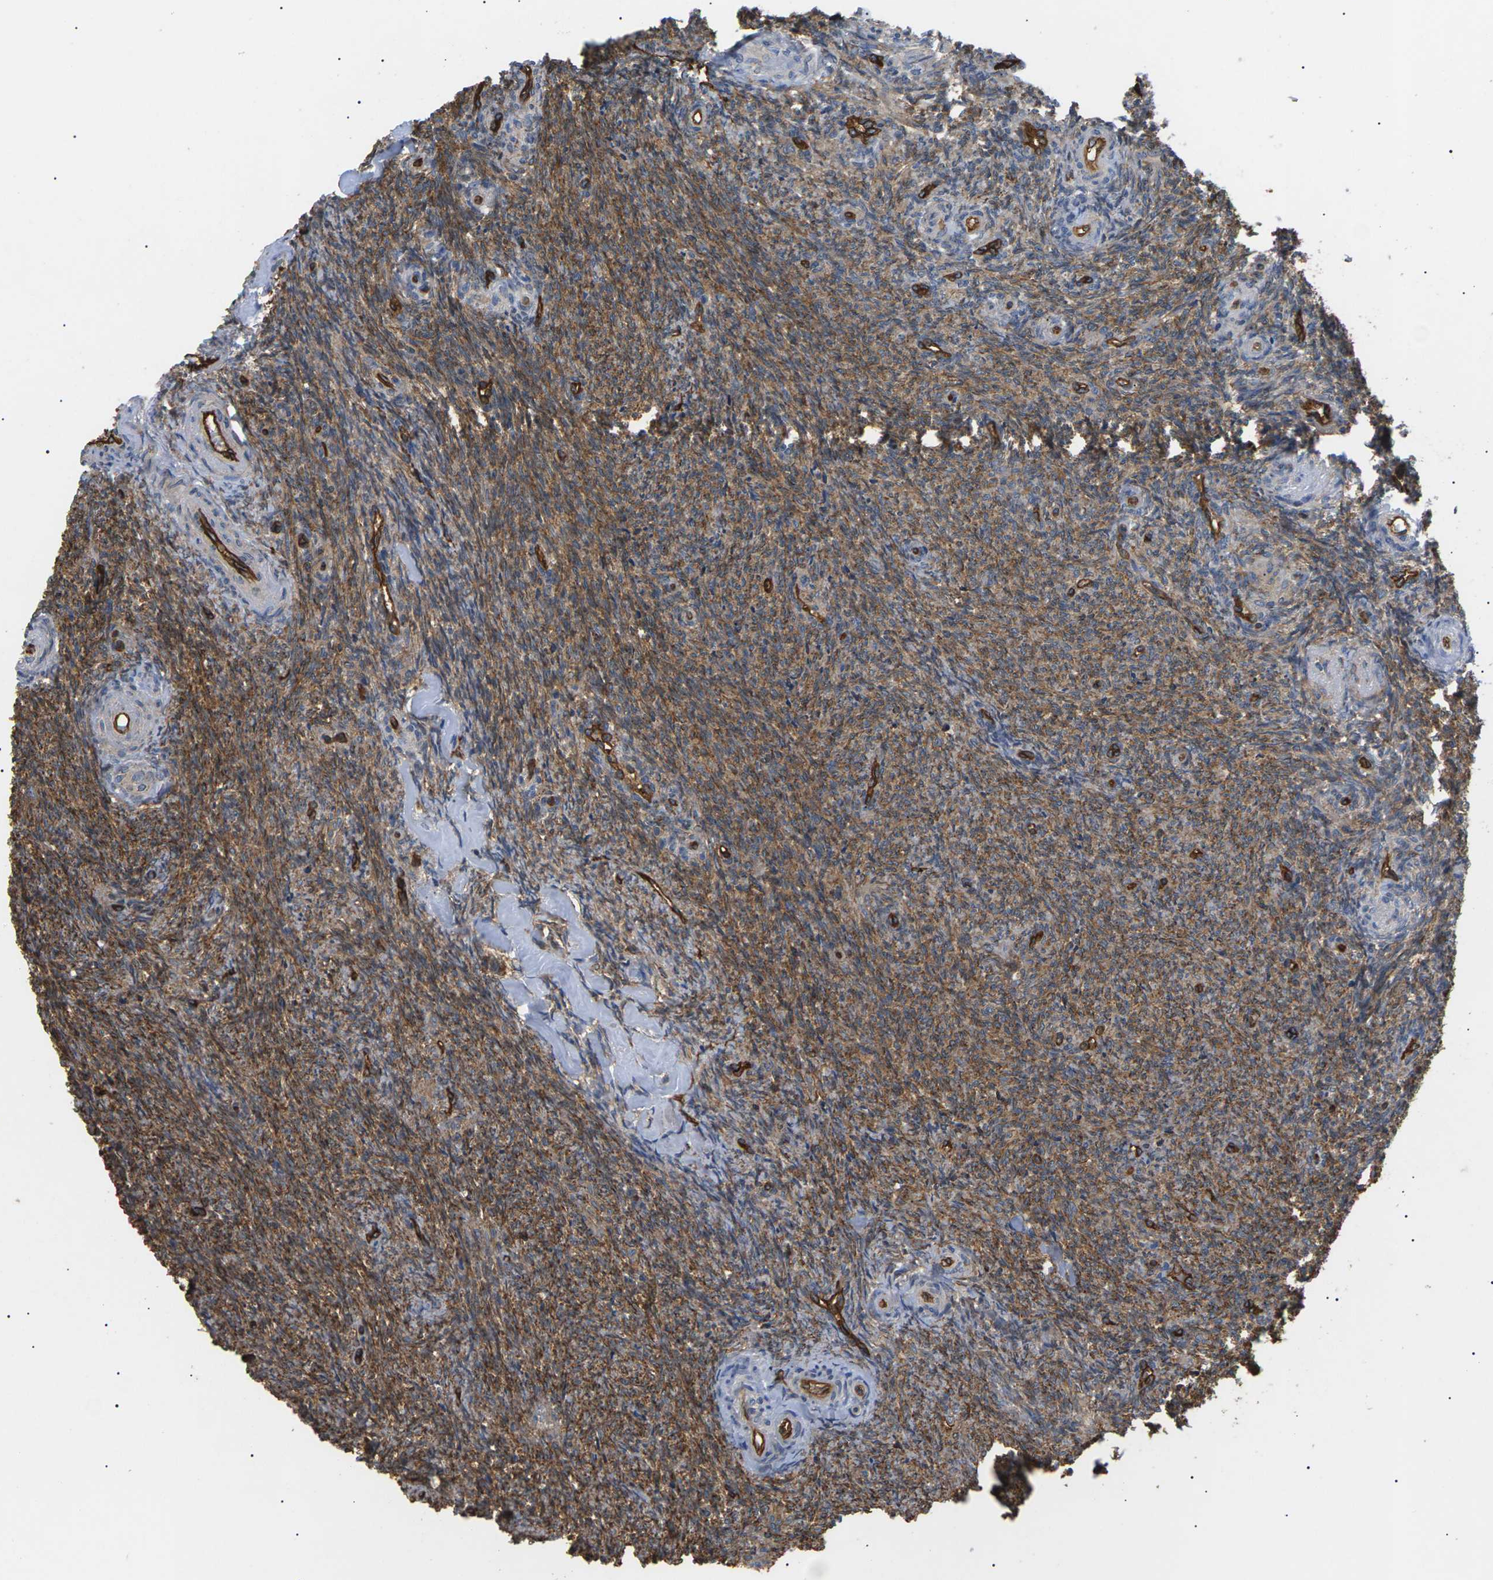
{"staining": {"intensity": "moderate", "quantity": ">75%", "location": "cytoplasmic/membranous"}, "tissue": "ovary", "cell_type": "Follicle cells", "image_type": "normal", "snomed": [{"axis": "morphology", "description": "Normal tissue, NOS"}, {"axis": "topography", "description": "Ovary"}], "caption": "Immunohistochemical staining of benign ovary demonstrates medium levels of moderate cytoplasmic/membranous expression in about >75% of follicle cells.", "gene": "TMTC4", "patient": {"sex": "female", "age": 41}}